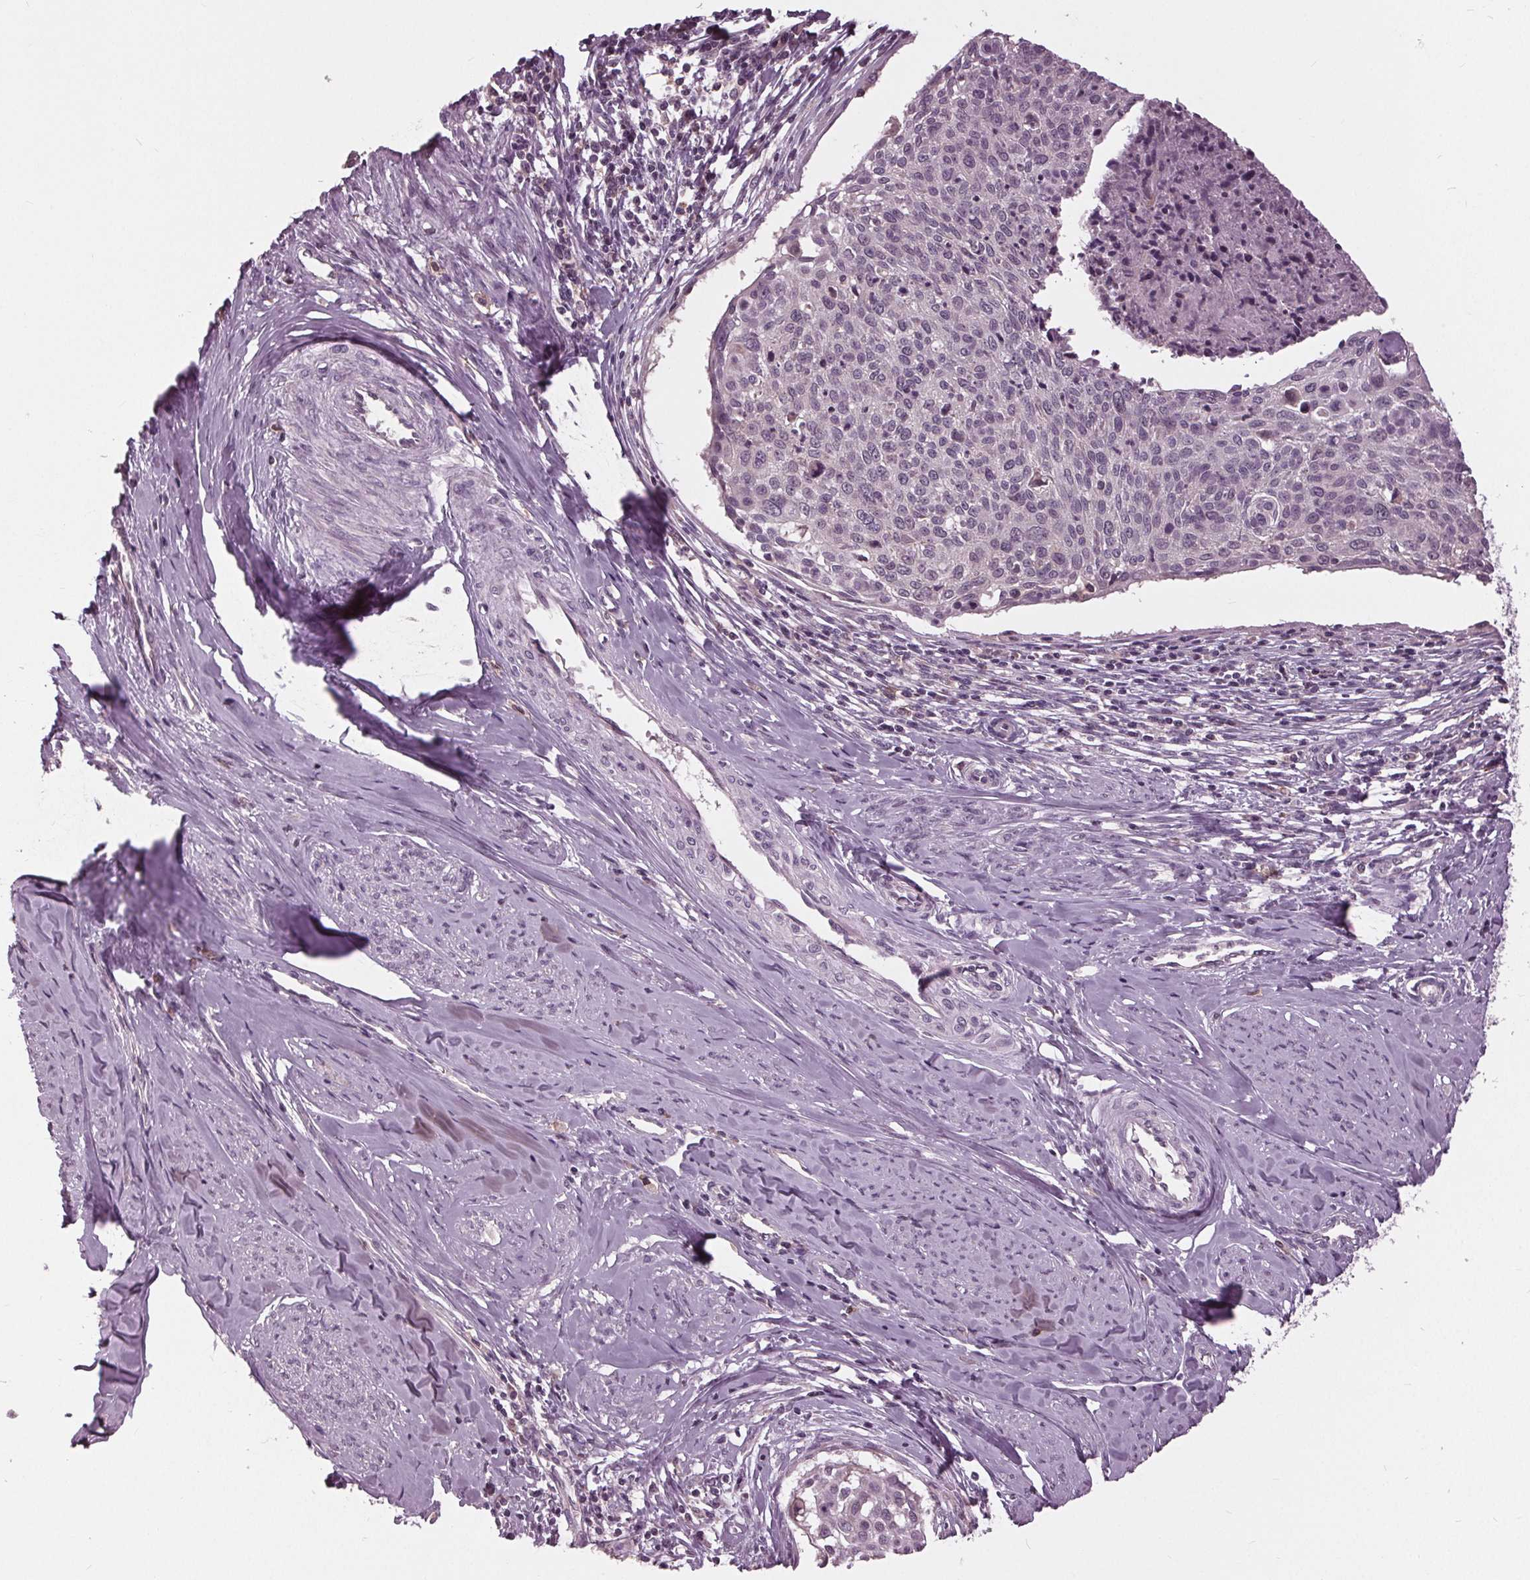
{"staining": {"intensity": "negative", "quantity": "none", "location": "none"}, "tissue": "cervical cancer", "cell_type": "Tumor cells", "image_type": "cancer", "snomed": [{"axis": "morphology", "description": "Squamous cell carcinoma, NOS"}, {"axis": "topography", "description": "Cervix"}], "caption": "Human squamous cell carcinoma (cervical) stained for a protein using immunohistochemistry reveals no expression in tumor cells.", "gene": "SIGLEC6", "patient": {"sex": "female", "age": 49}}